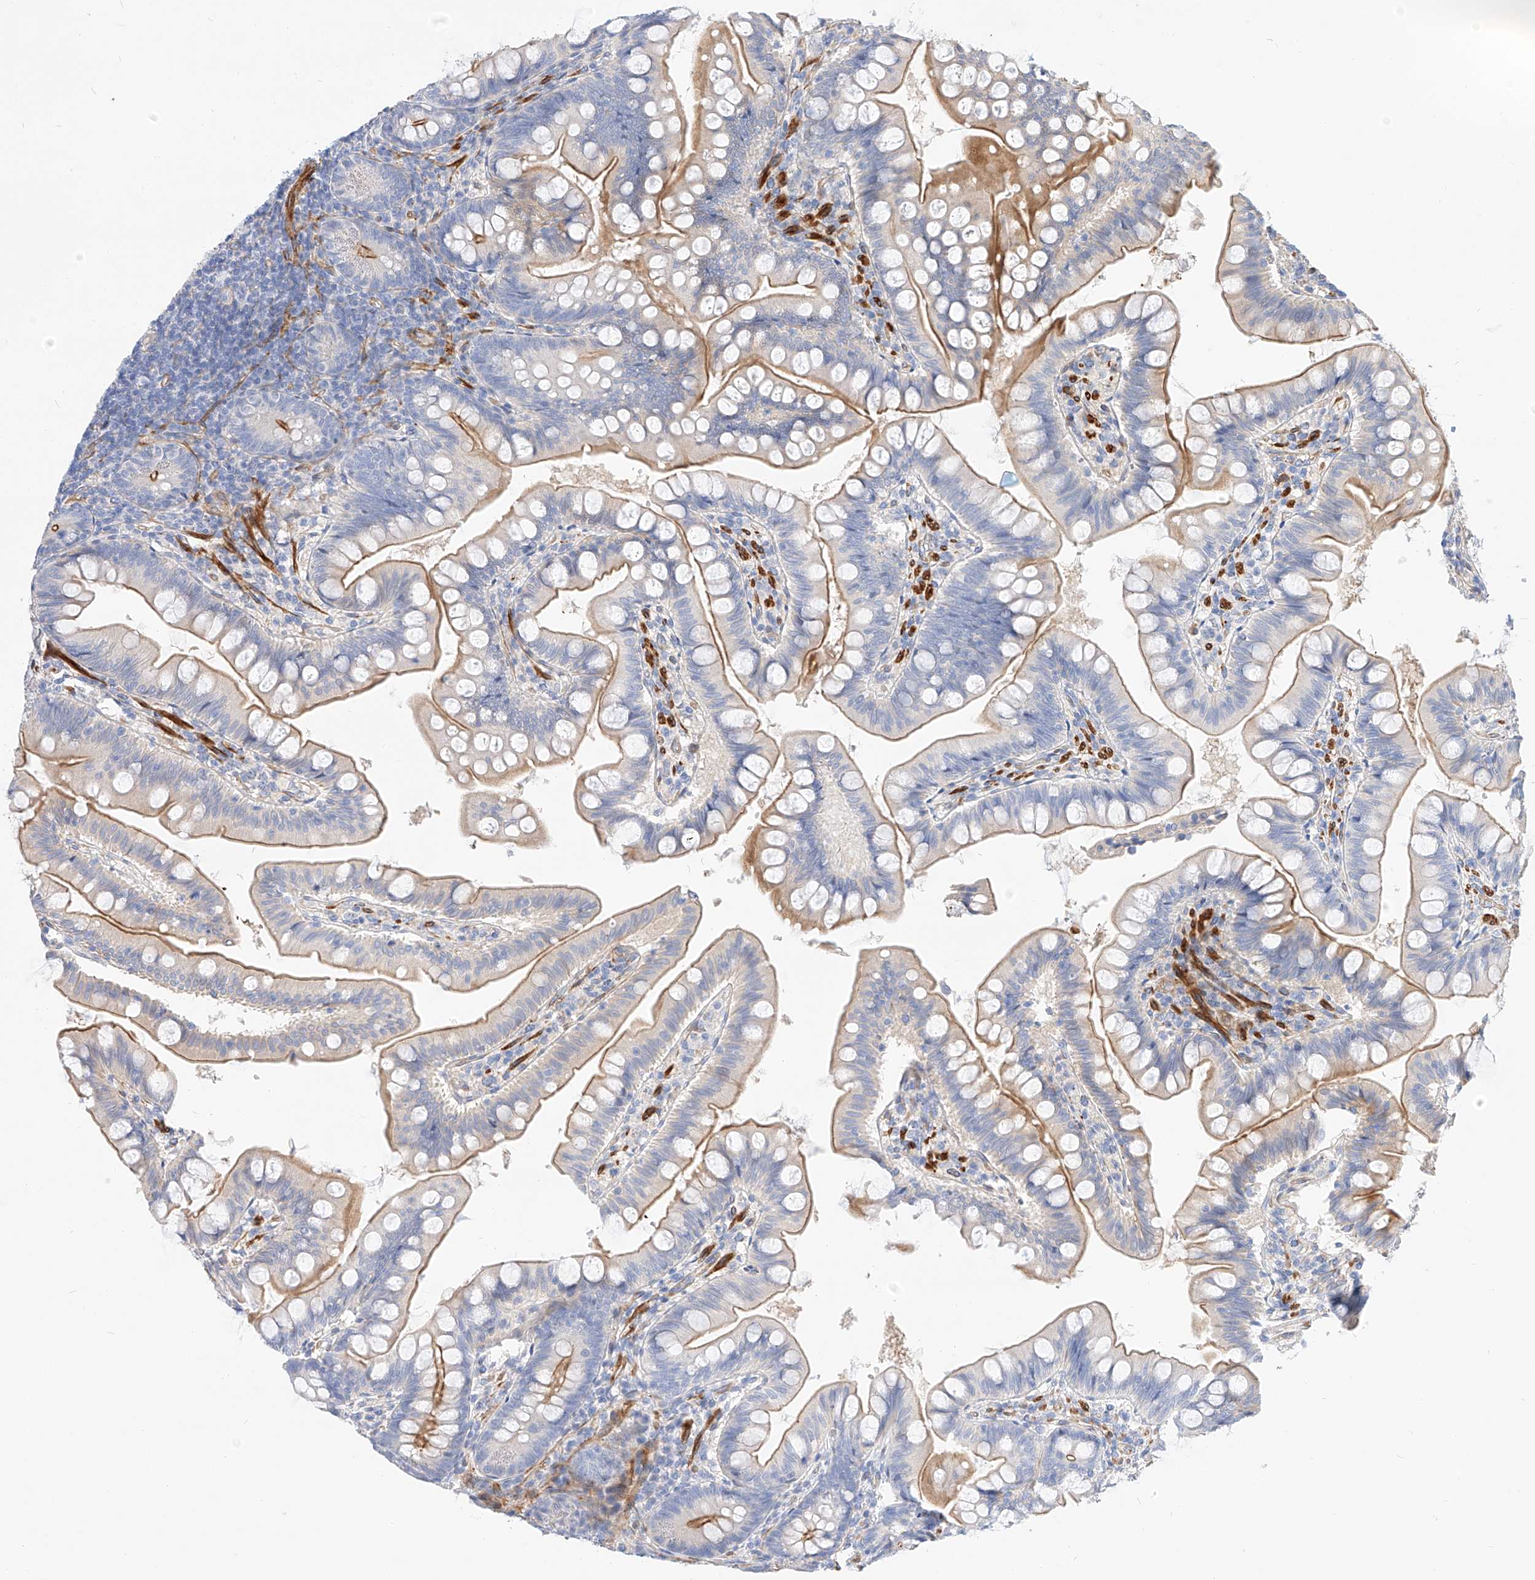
{"staining": {"intensity": "weak", "quantity": "25%-75%", "location": "cytoplasmic/membranous"}, "tissue": "small intestine", "cell_type": "Glandular cells", "image_type": "normal", "snomed": [{"axis": "morphology", "description": "Normal tissue, NOS"}, {"axis": "topography", "description": "Small intestine"}], "caption": "This is a micrograph of IHC staining of unremarkable small intestine, which shows weak expression in the cytoplasmic/membranous of glandular cells.", "gene": "KCNH5", "patient": {"sex": "male", "age": 7}}